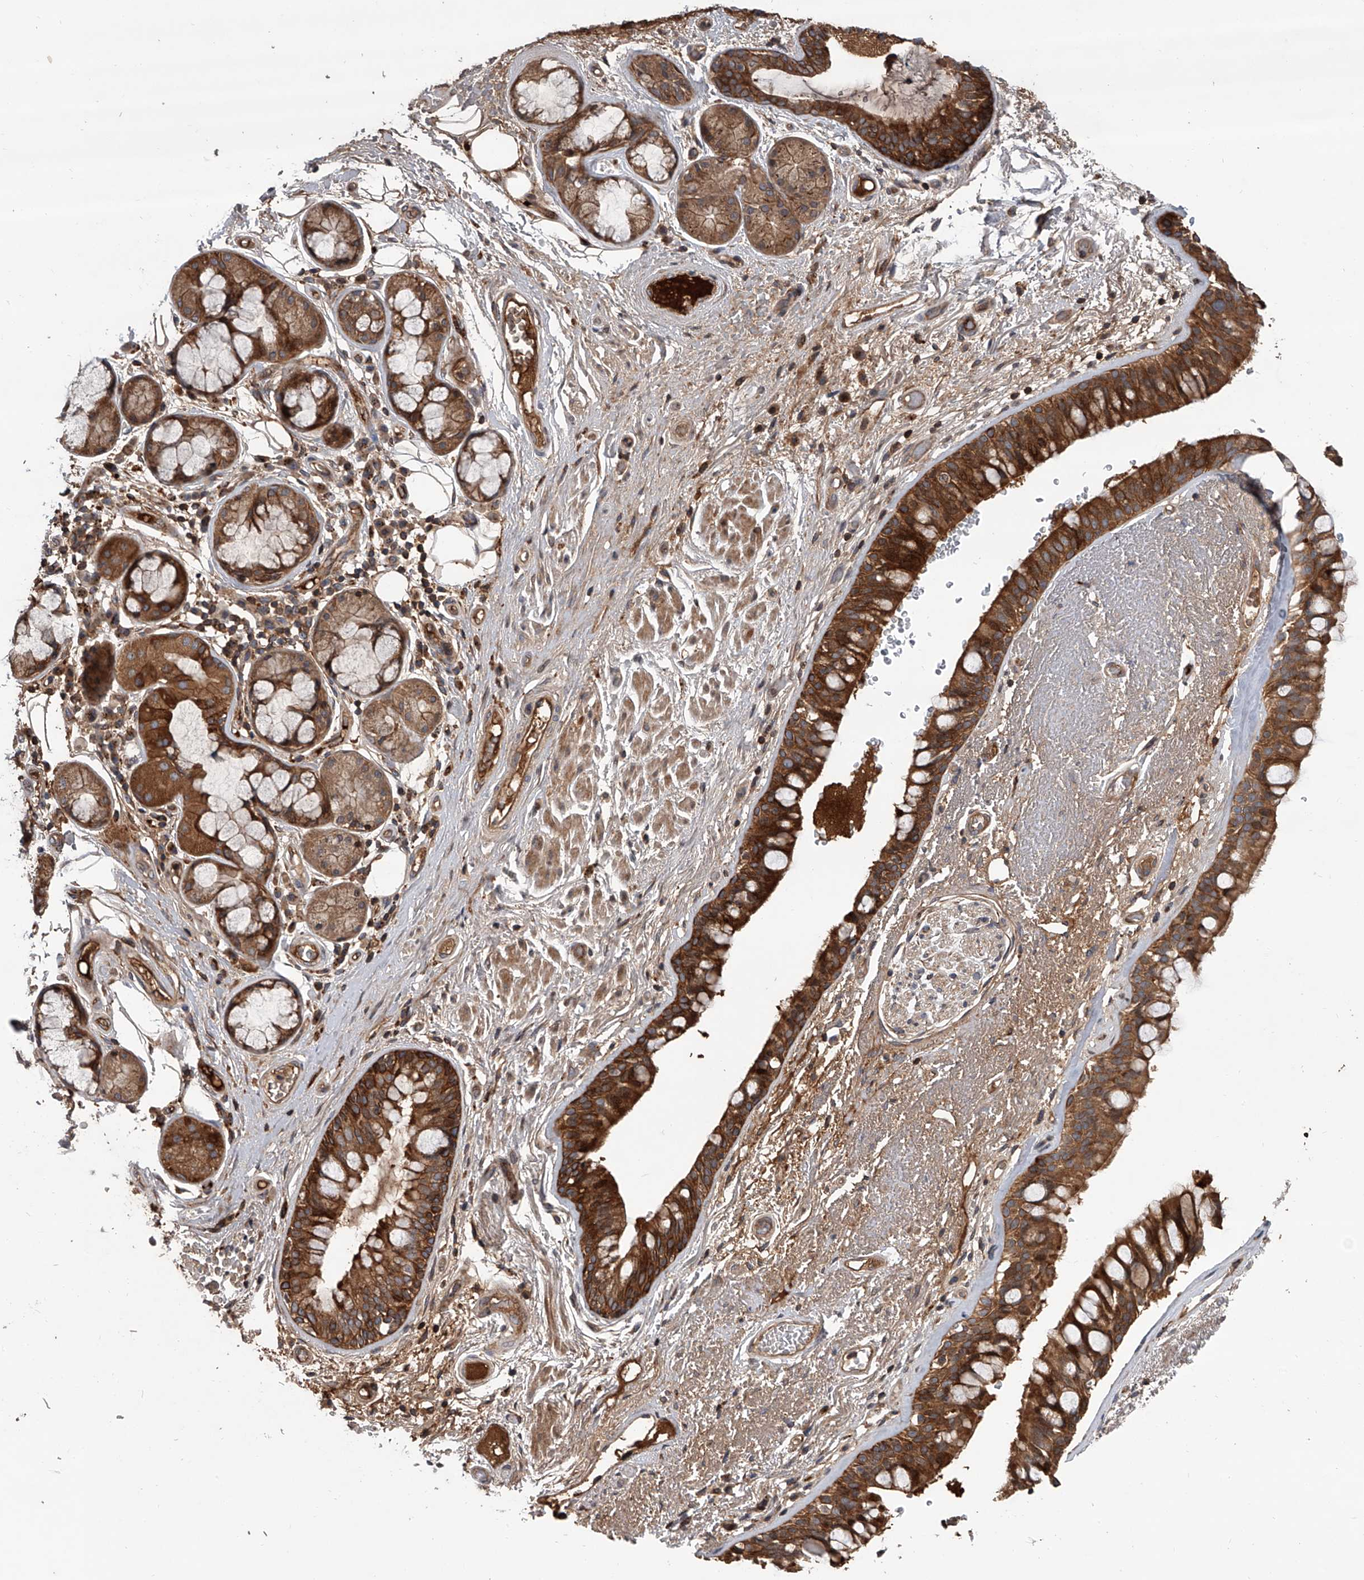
{"staining": {"intensity": "strong", "quantity": ">75%", "location": "cytoplasmic/membranous"}, "tissue": "bronchus", "cell_type": "Respiratory epithelial cells", "image_type": "normal", "snomed": [{"axis": "morphology", "description": "Normal tissue, NOS"}, {"axis": "morphology", "description": "Squamous cell carcinoma, NOS"}, {"axis": "topography", "description": "Lymph node"}, {"axis": "topography", "description": "Bronchus"}, {"axis": "topography", "description": "Lung"}], "caption": "Protein staining of normal bronchus displays strong cytoplasmic/membranous staining in about >75% of respiratory epithelial cells. (IHC, brightfield microscopy, high magnification).", "gene": "USP47", "patient": {"sex": "male", "age": 66}}